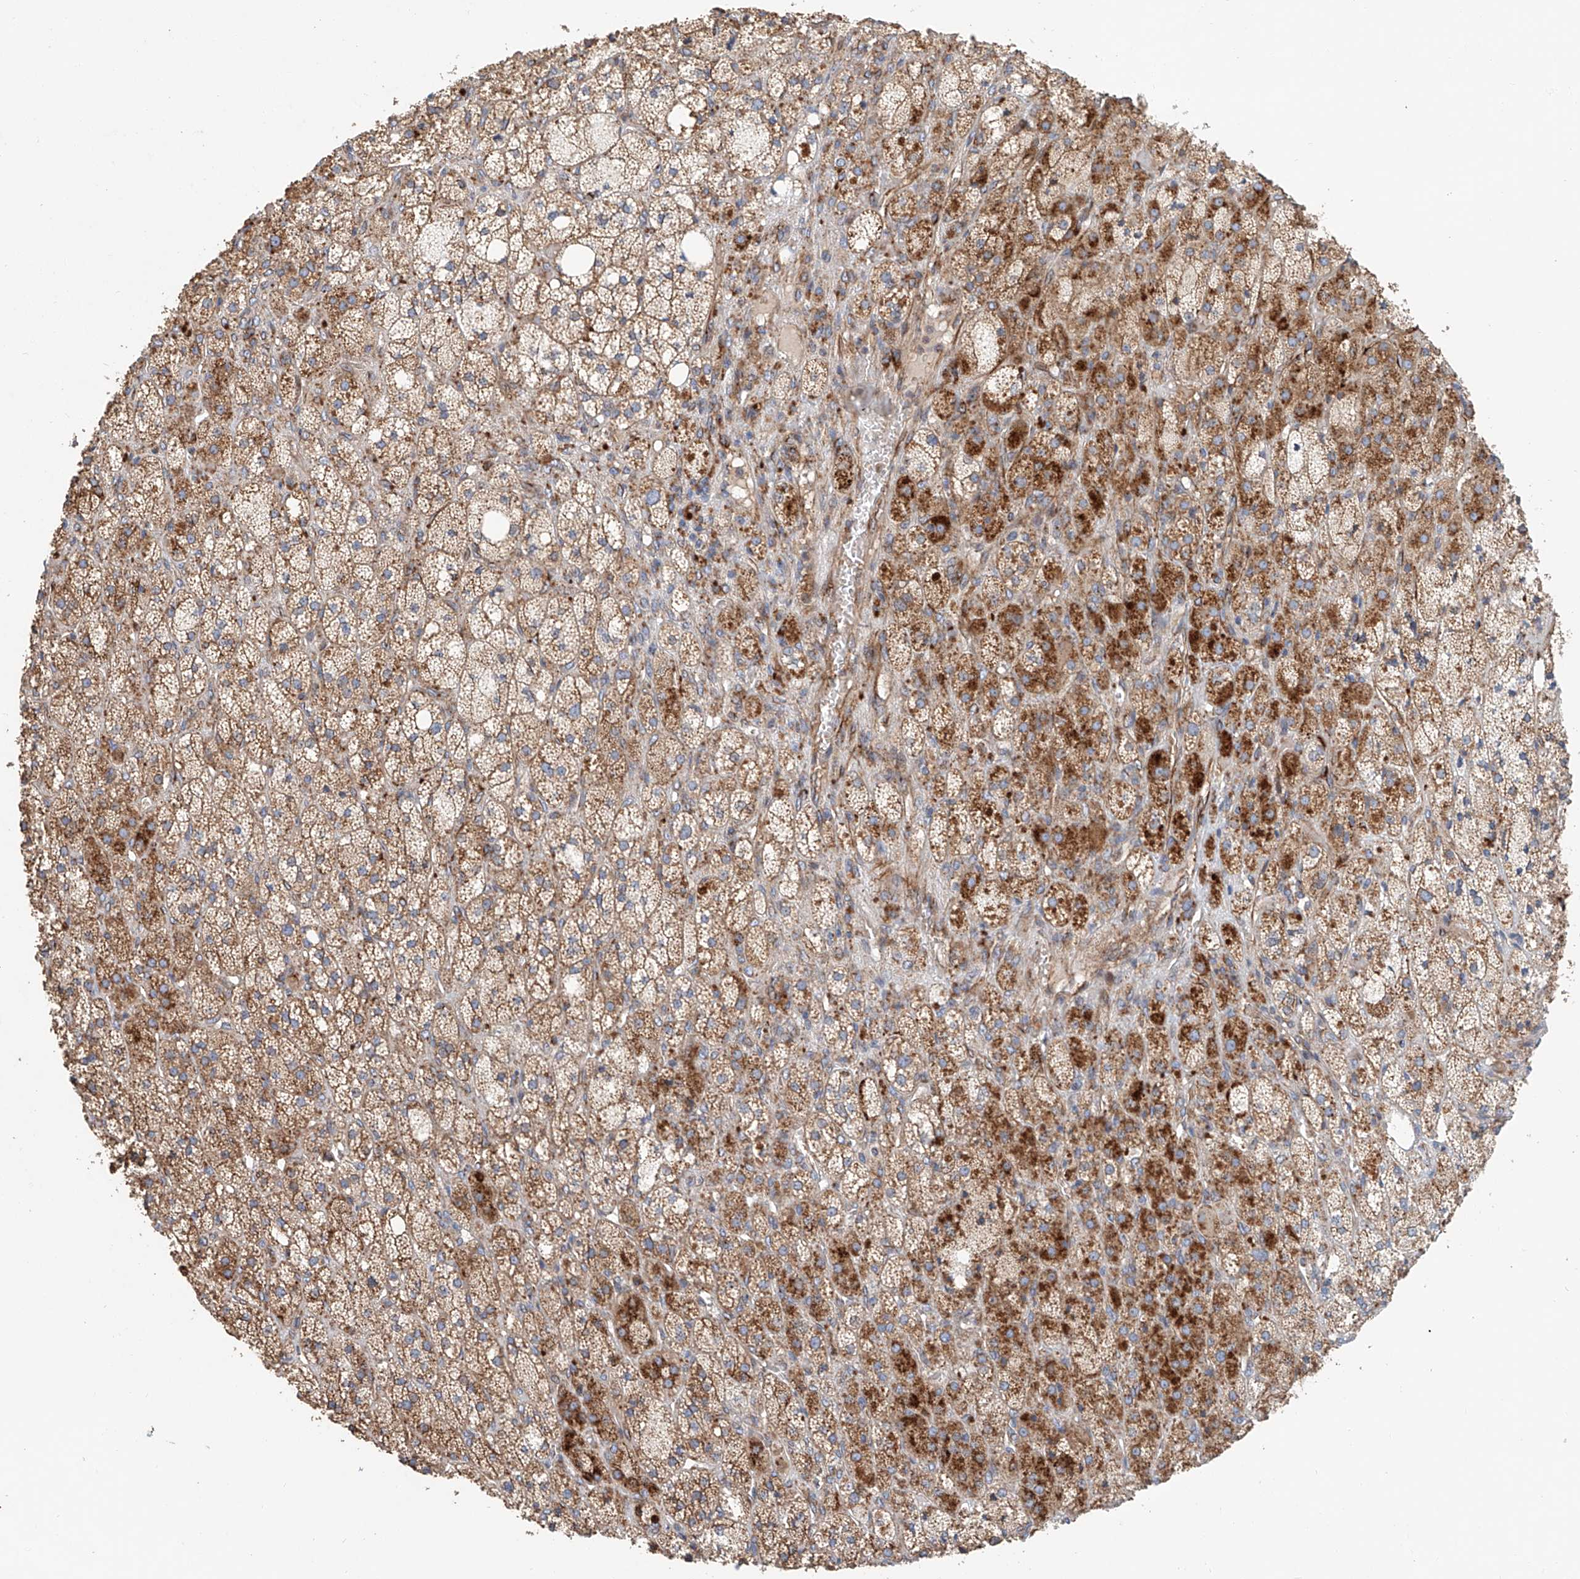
{"staining": {"intensity": "strong", "quantity": "25%-75%", "location": "cytoplasmic/membranous"}, "tissue": "adrenal gland", "cell_type": "Glandular cells", "image_type": "normal", "snomed": [{"axis": "morphology", "description": "Normal tissue, NOS"}, {"axis": "topography", "description": "Adrenal gland"}], "caption": "Immunohistochemical staining of unremarkable adrenal gland displays 25%-75% levels of strong cytoplasmic/membranous protein staining in approximately 25%-75% of glandular cells. The protein of interest is stained brown, and the nuclei are stained in blue (DAB IHC with brightfield microscopy, high magnification).", "gene": "HGSNAT", "patient": {"sex": "male", "age": 61}}